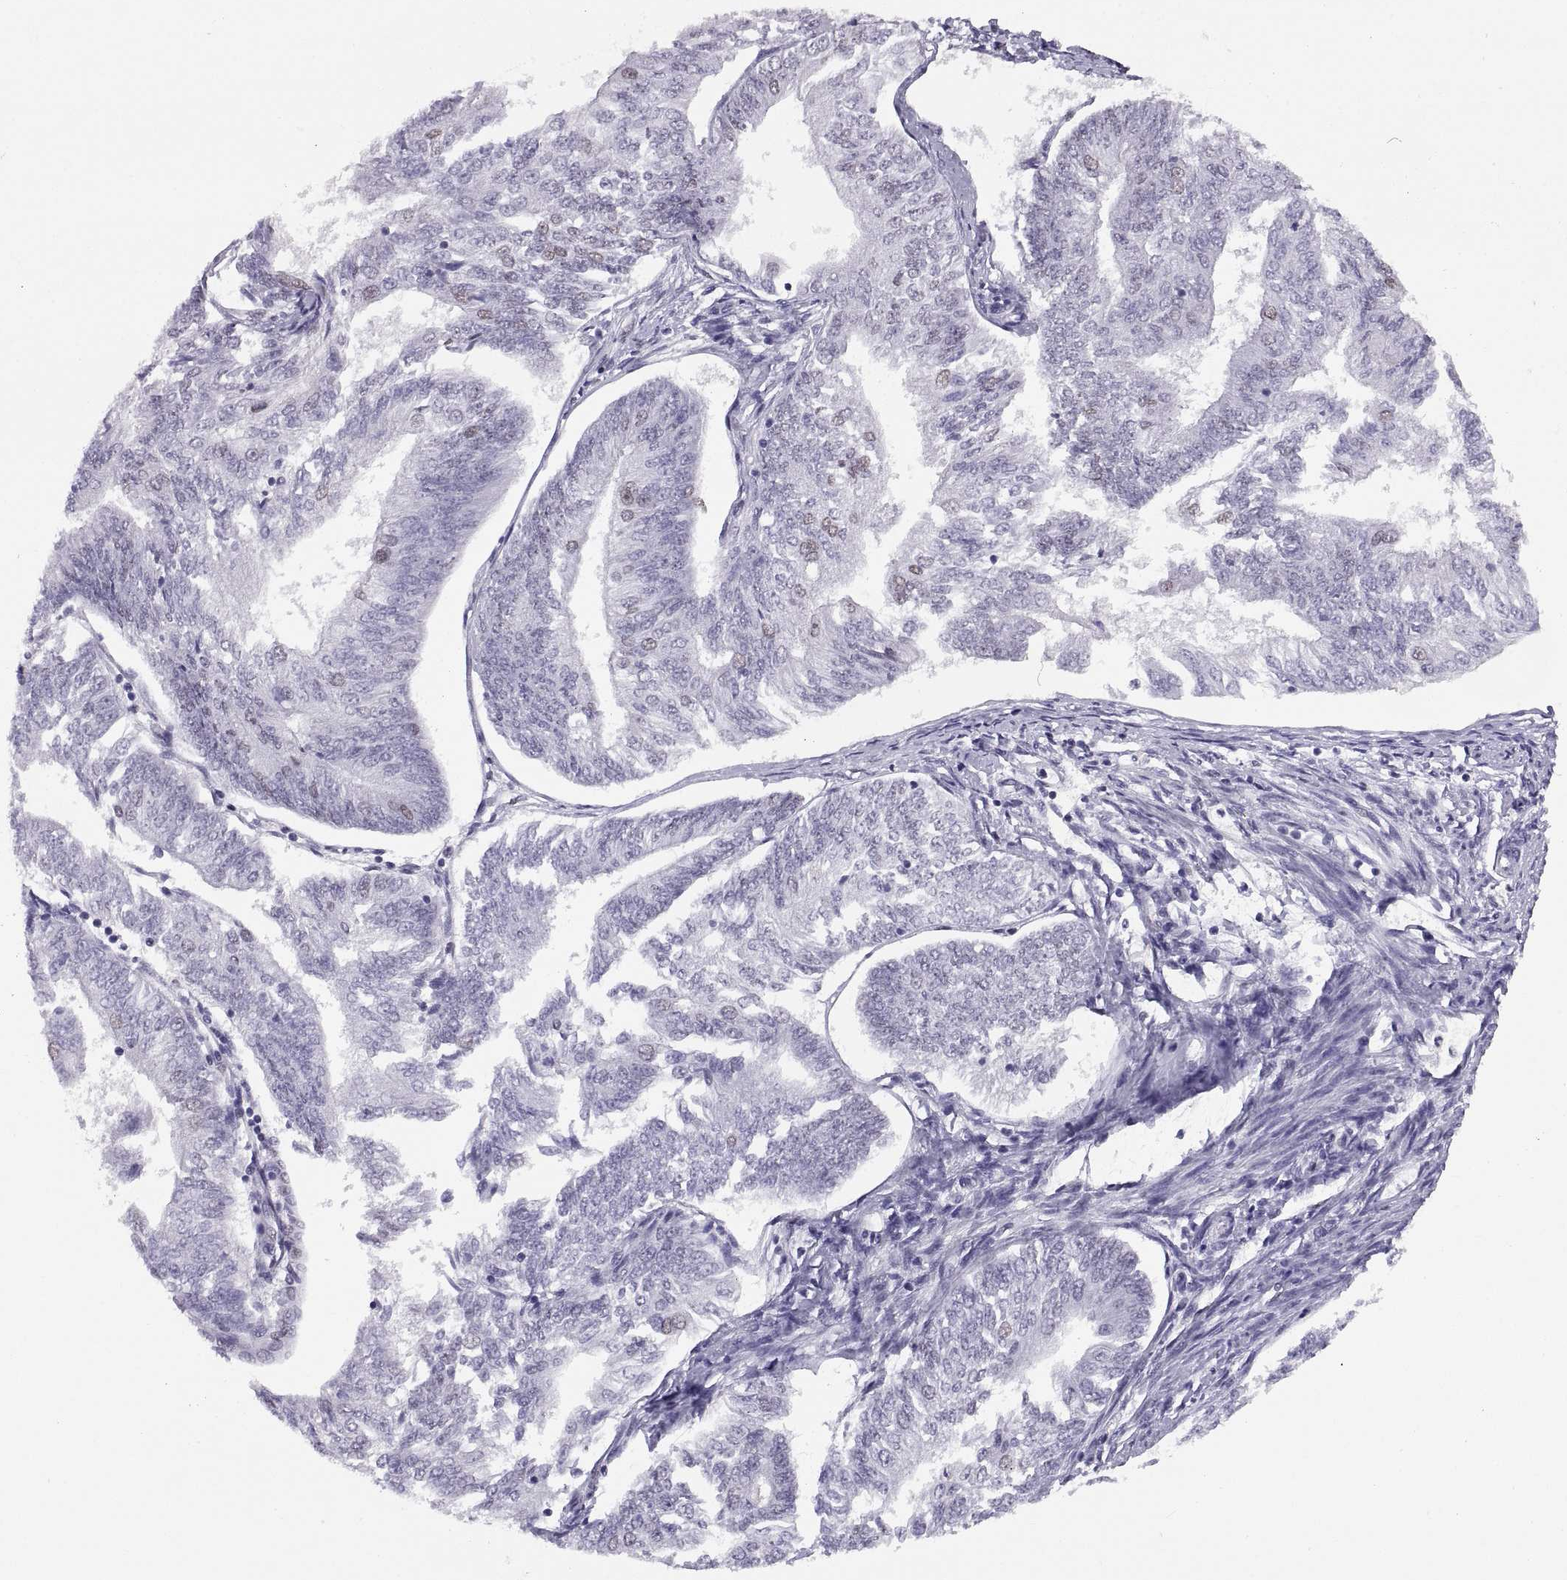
{"staining": {"intensity": "negative", "quantity": "none", "location": "none"}, "tissue": "endometrial cancer", "cell_type": "Tumor cells", "image_type": "cancer", "snomed": [{"axis": "morphology", "description": "Adenocarcinoma, NOS"}, {"axis": "topography", "description": "Endometrium"}], "caption": "Protein analysis of adenocarcinoma (endometrial) demonstrates no significant expression in tumor cells. The staining is performed using DAB (3,3'-diaminobenzidine) brown chromogen with nuclei counter-stained in using hematoxylin.", "gene": "CARTPT", "patient": {"sex": "female", "age": 58}}